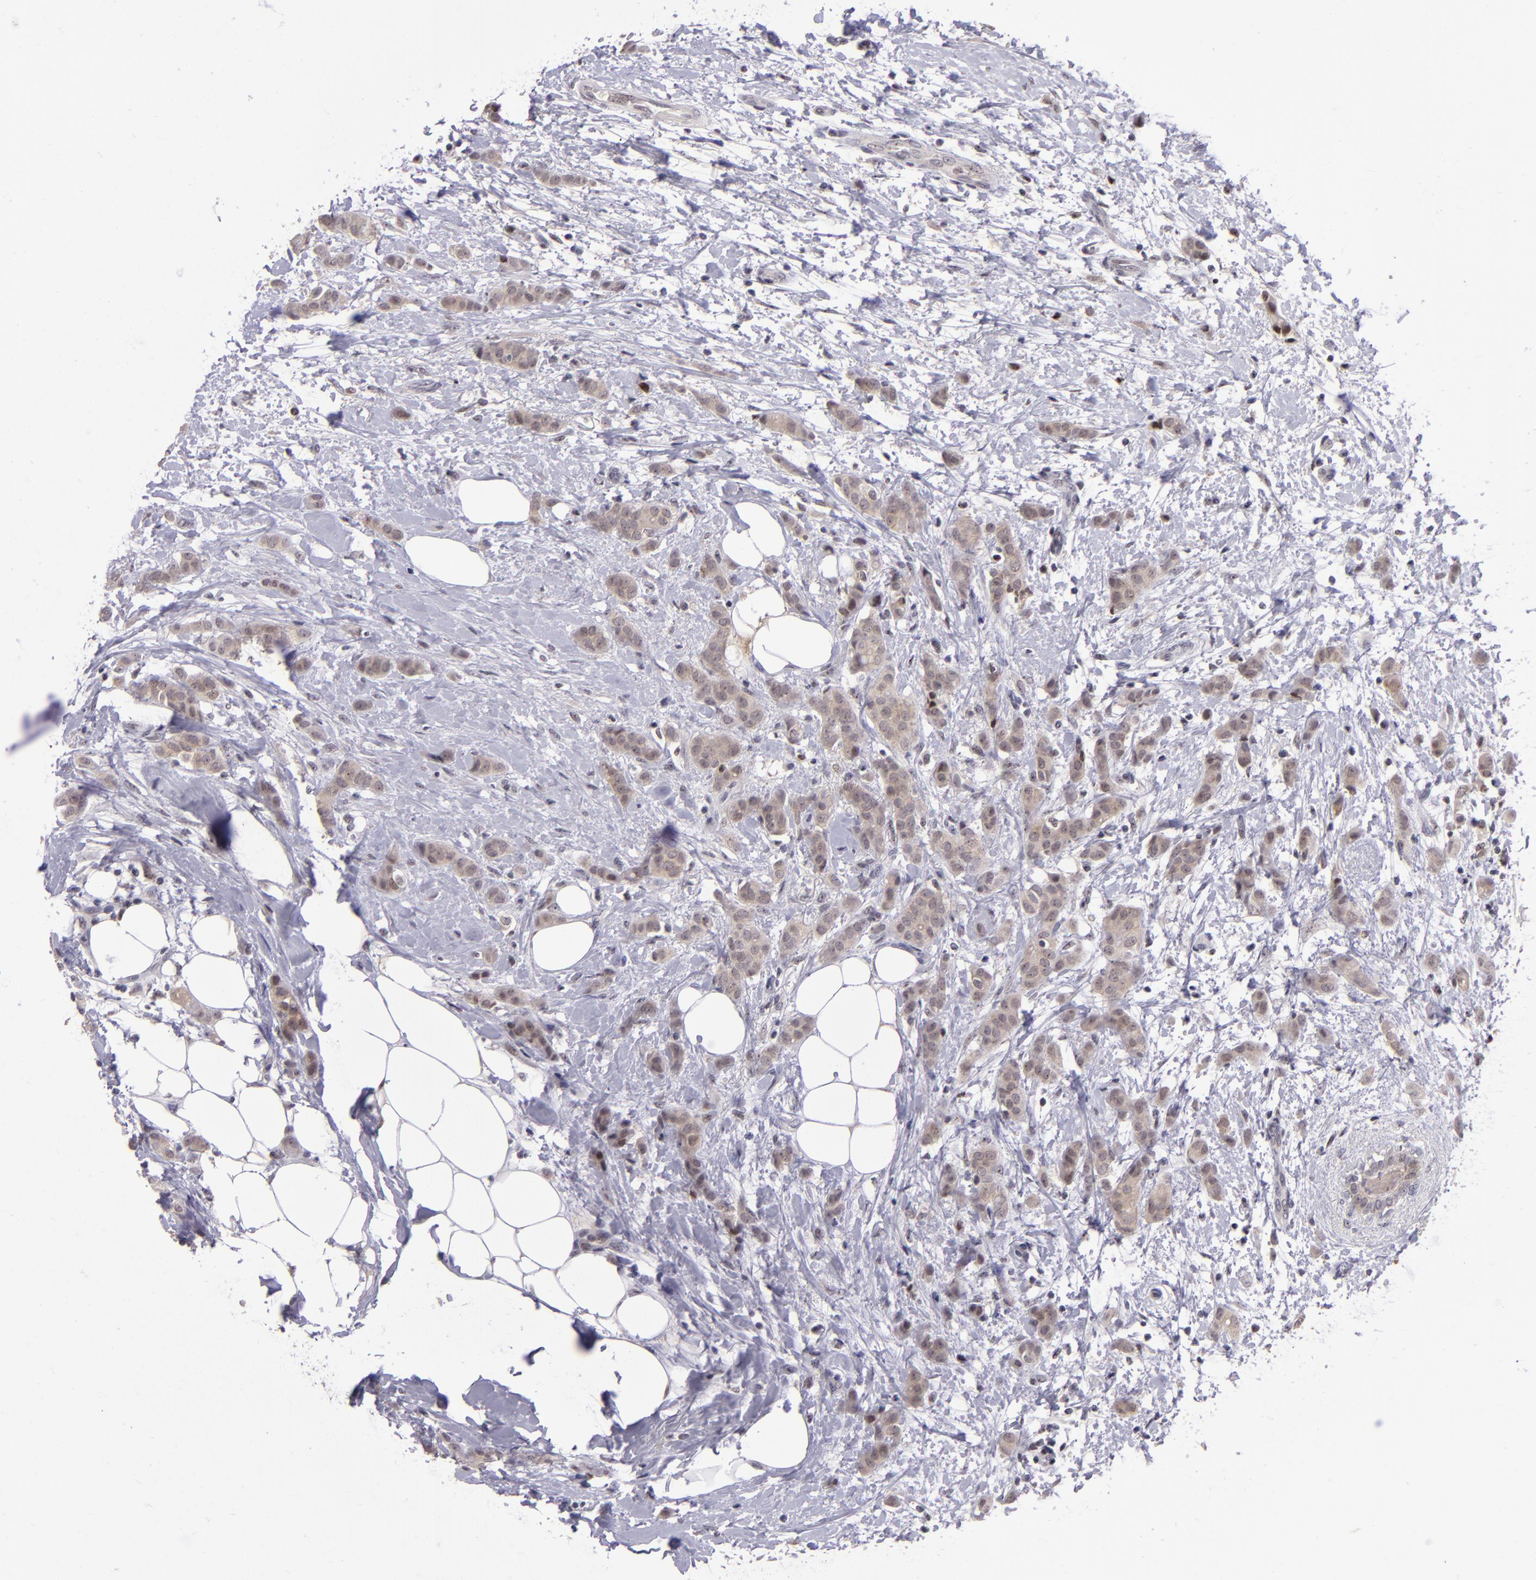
{"staining": {"intensity": "weak", "quantity": ">75%", "location": "cytoplasmic/membranous"}, "tissue": "breast cancer", "cell_type": "Tumor cells", "image_type": "cancer", "snomed": [{"axis": "morphology", "description": "Lobular carcinoma"}, {"axis": "topography", "description": "Breast"}], "caption": "A high-resolution image shows immunohistochemistry staining of breast cancer (lobular carcinoma), which displays weak cytoplasmic/membranous positivity in about >75% of tumor cells.", "gene": "PCNX4", "patient": {"sex": "female", "age": 55}}